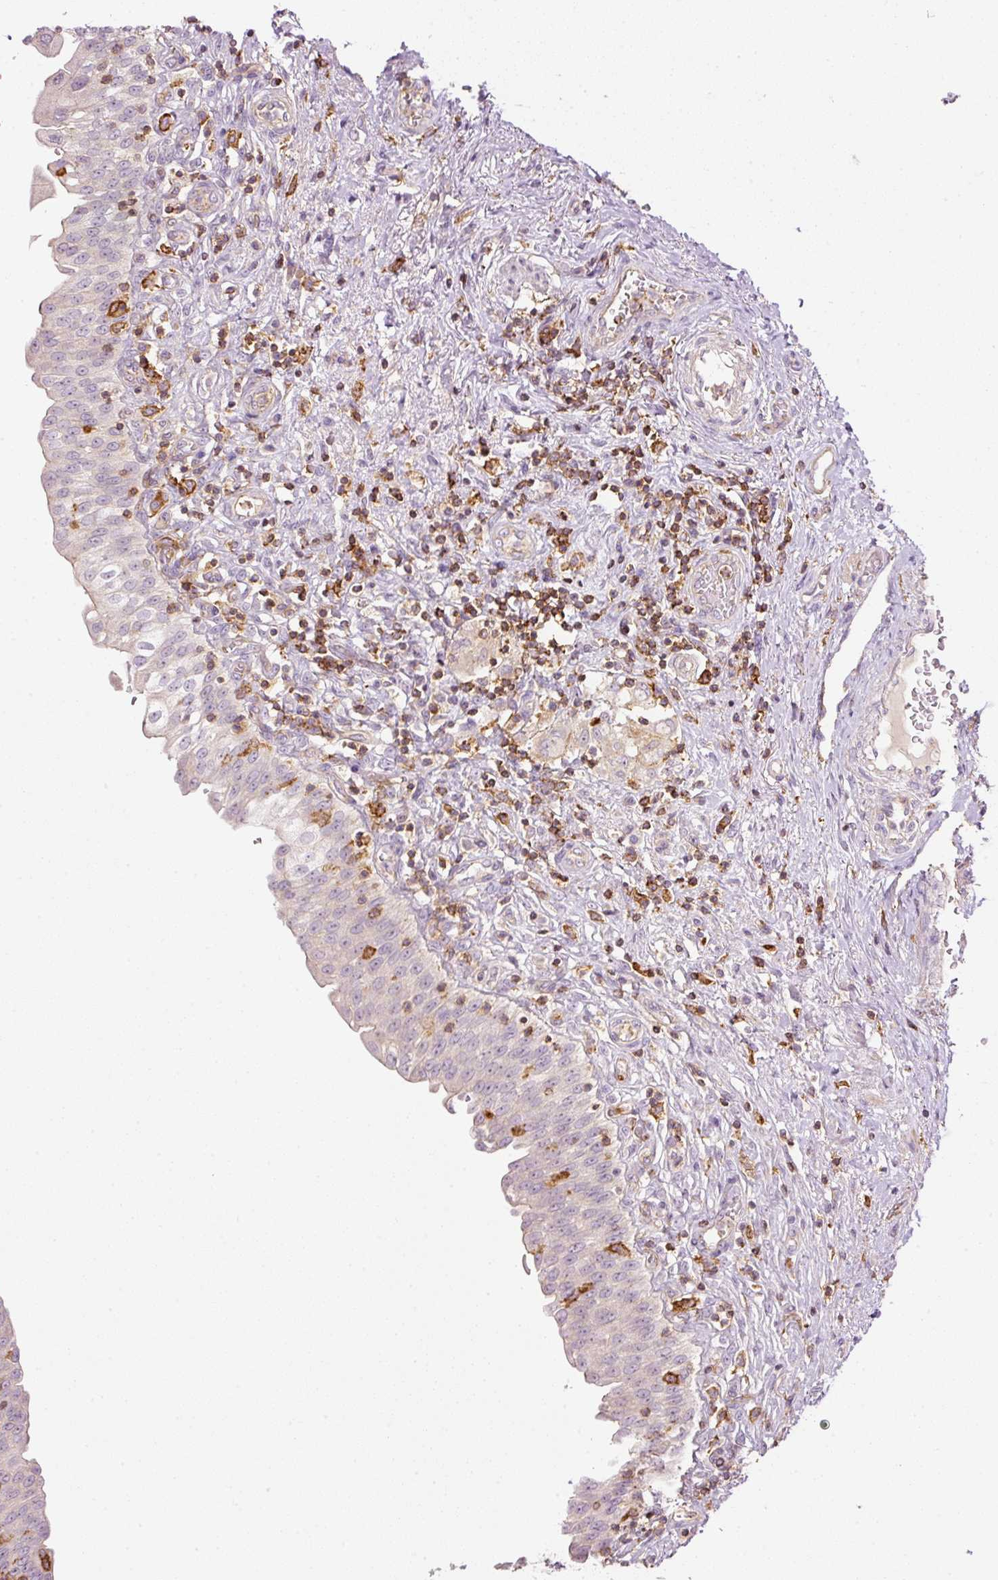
{"staining": {"intensity": "negative", "quantity": "none", "location": "none"}, "tissue": "urinary bladder", "cell_type": "Urothelial cells", "image_type": "normal", "snomed": [{"axis": "morphology", "description": "Normal tissue, NOS"}, {"axis": "topography", "description": "Urinary bladder"}], "caption": "There is no significant positivity in urothelial cells of urinary bladder. (DAB (3,3'-diaminobenzidine) immunohistochemistry, high magnification).", "gene": "SIPA1", "patient": {"sex": "male", "age": 71}}